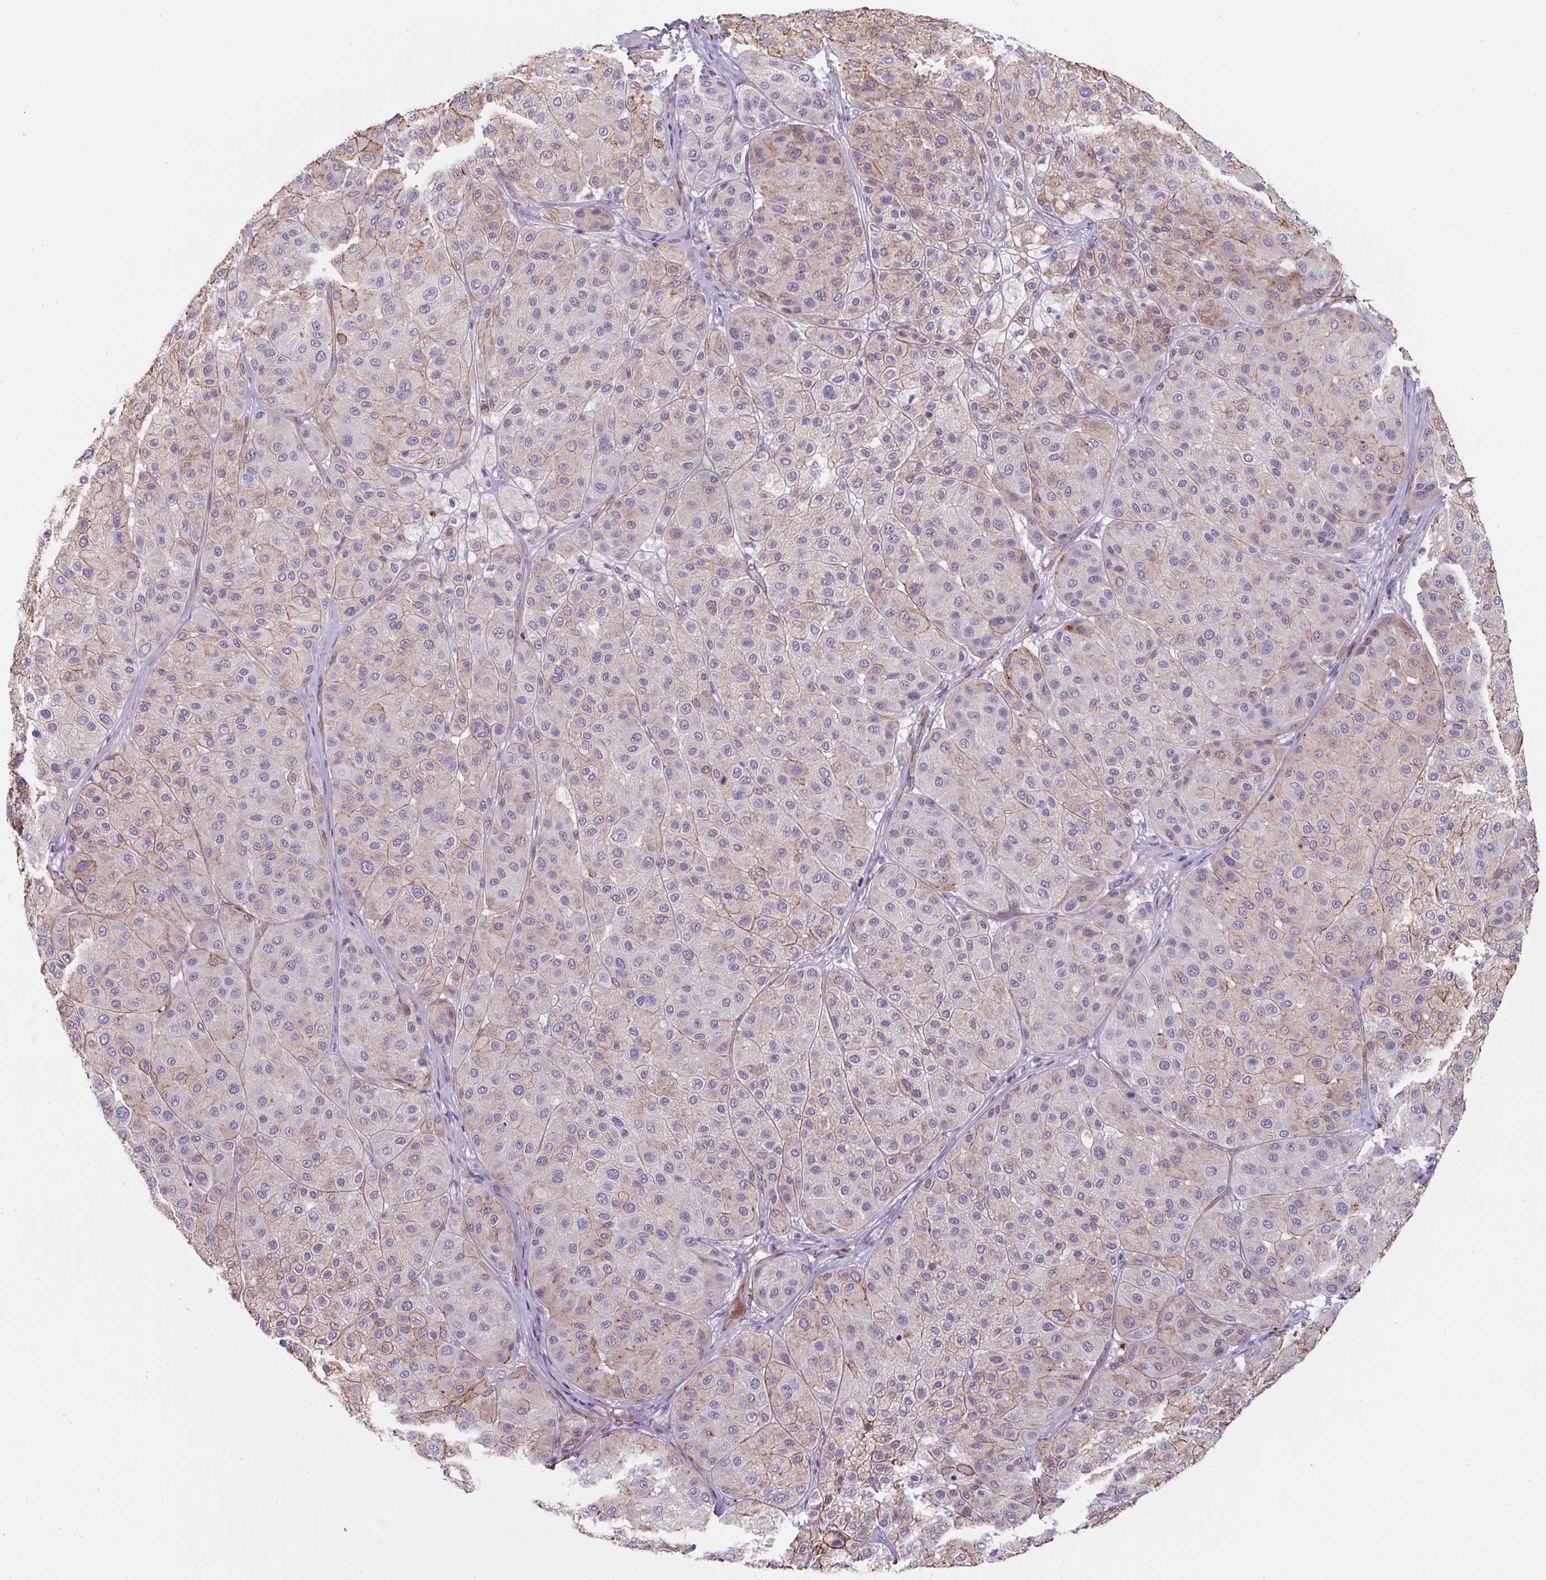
{"staining": {"intensity": "moderate", "quantity": "<25%", "location": "cytoplasmic/membranous"}, "tissue": "melanoma", "cell_type": "Tumor cells", "image_type": "cancer", "snomed": [{"axis": "morphology", "description": "Malignant melanoma, Metastatic site"}, {"axis": "topography", "description": "Smooth muscle"}], "caption": "Tumor cells display low levels of moderate cytoplasmic/membranous expression in about <25% of cells in human melanoma.", "gene": "ANKUB1", "patient": {"sex": "male", "age": 41}}